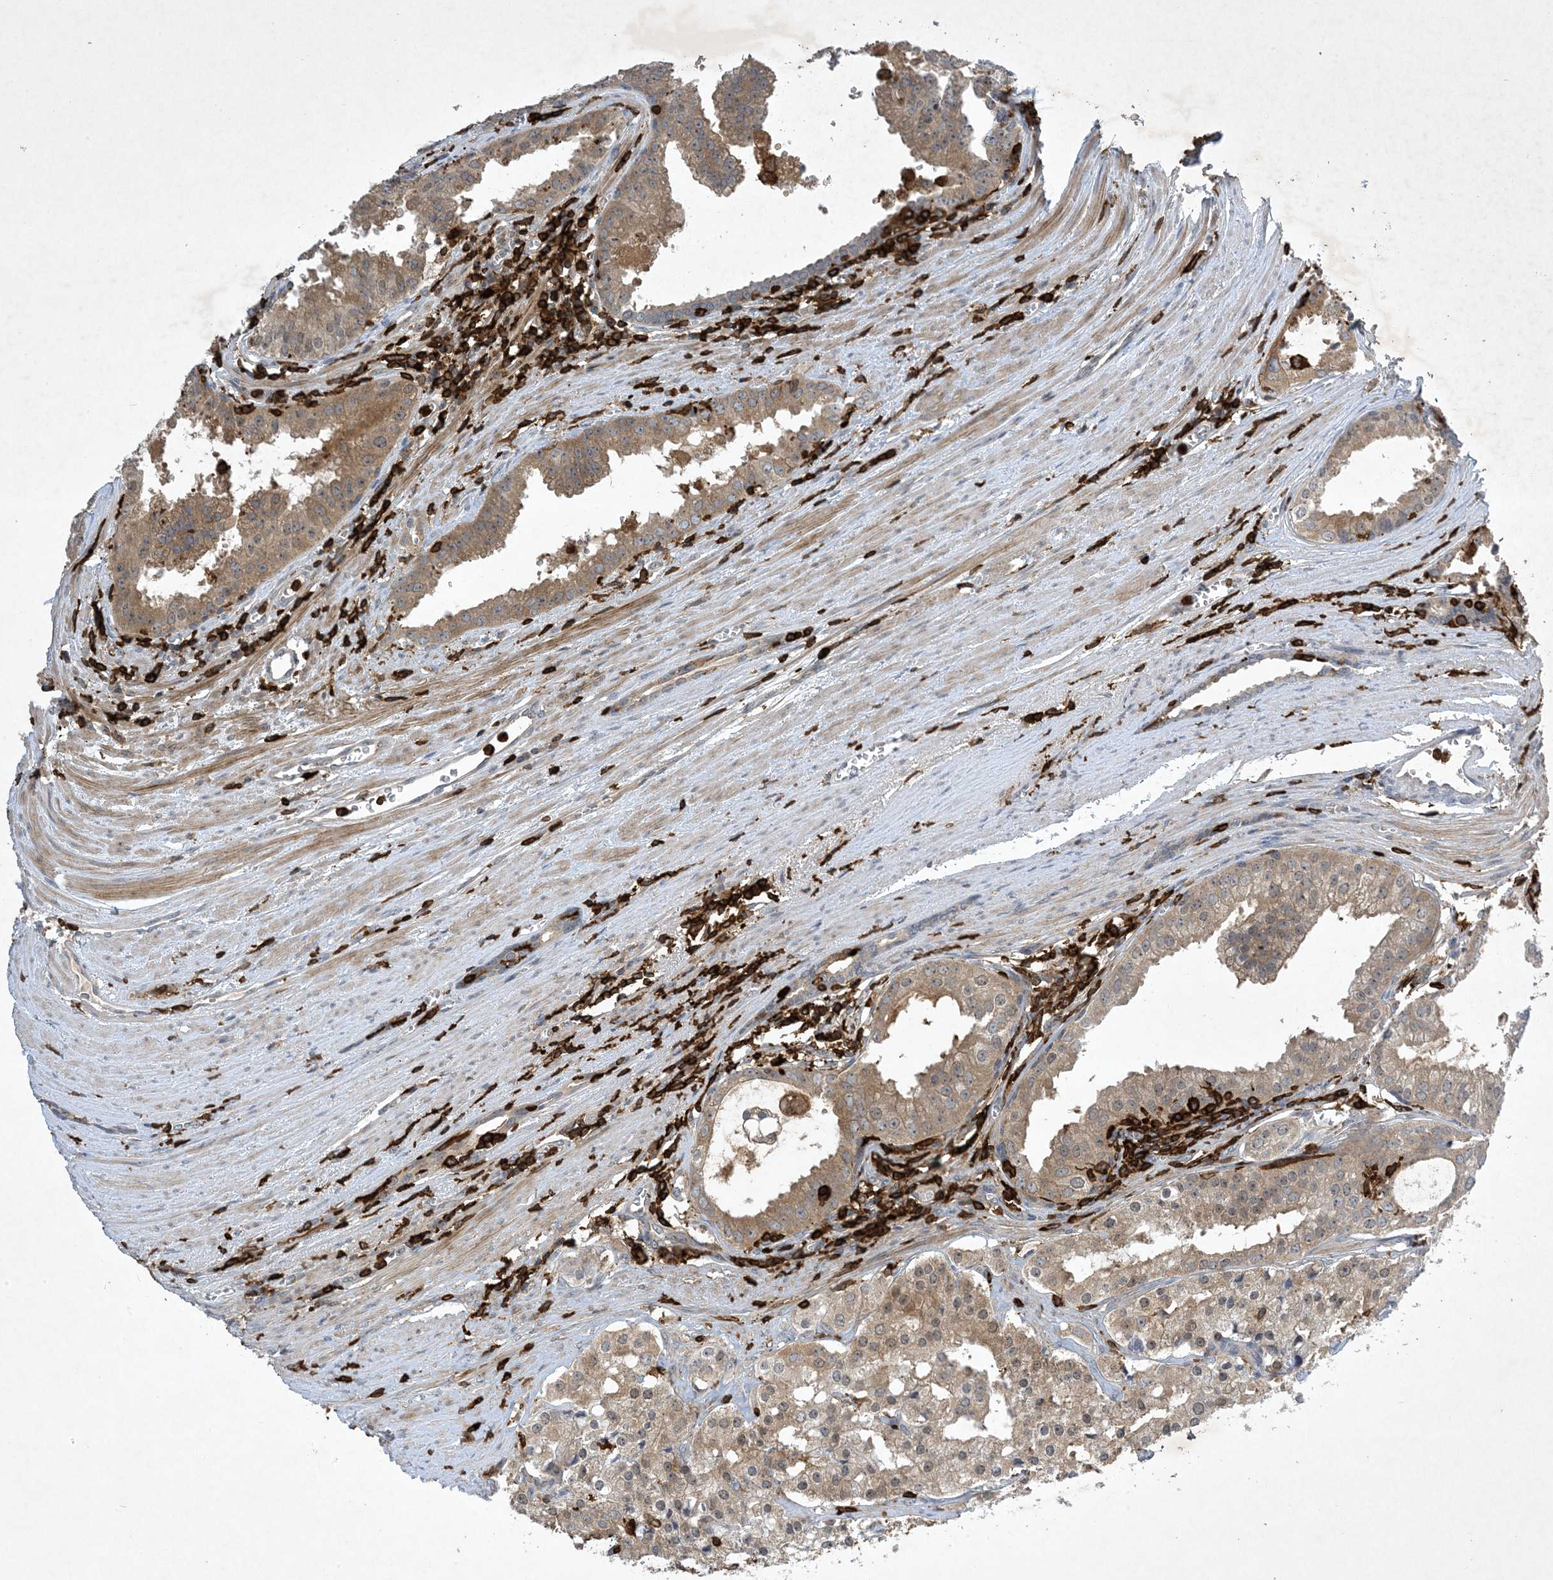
{"staining": {"intensity": "weak", "quantity": ">75%", "location": "cytoplasmic/membranous"}, "tissue": "prostate cancer", "cell_type": "Tumor cells", "image_type": "cancer", "snomed": [{"axis": "morphology", "description": "Adenocarcinoma, High grade"}, {"axis": "topography", "description": "Prostate"}], "caption": "A histopathology image of human prostate high-grade adenocarcinoma stained for a protein demonstrates weak cytoplasmic/membranous brown staining in tumor cells.", "gene": "AK9", "patient": {"sex": "male", "age": 68}}